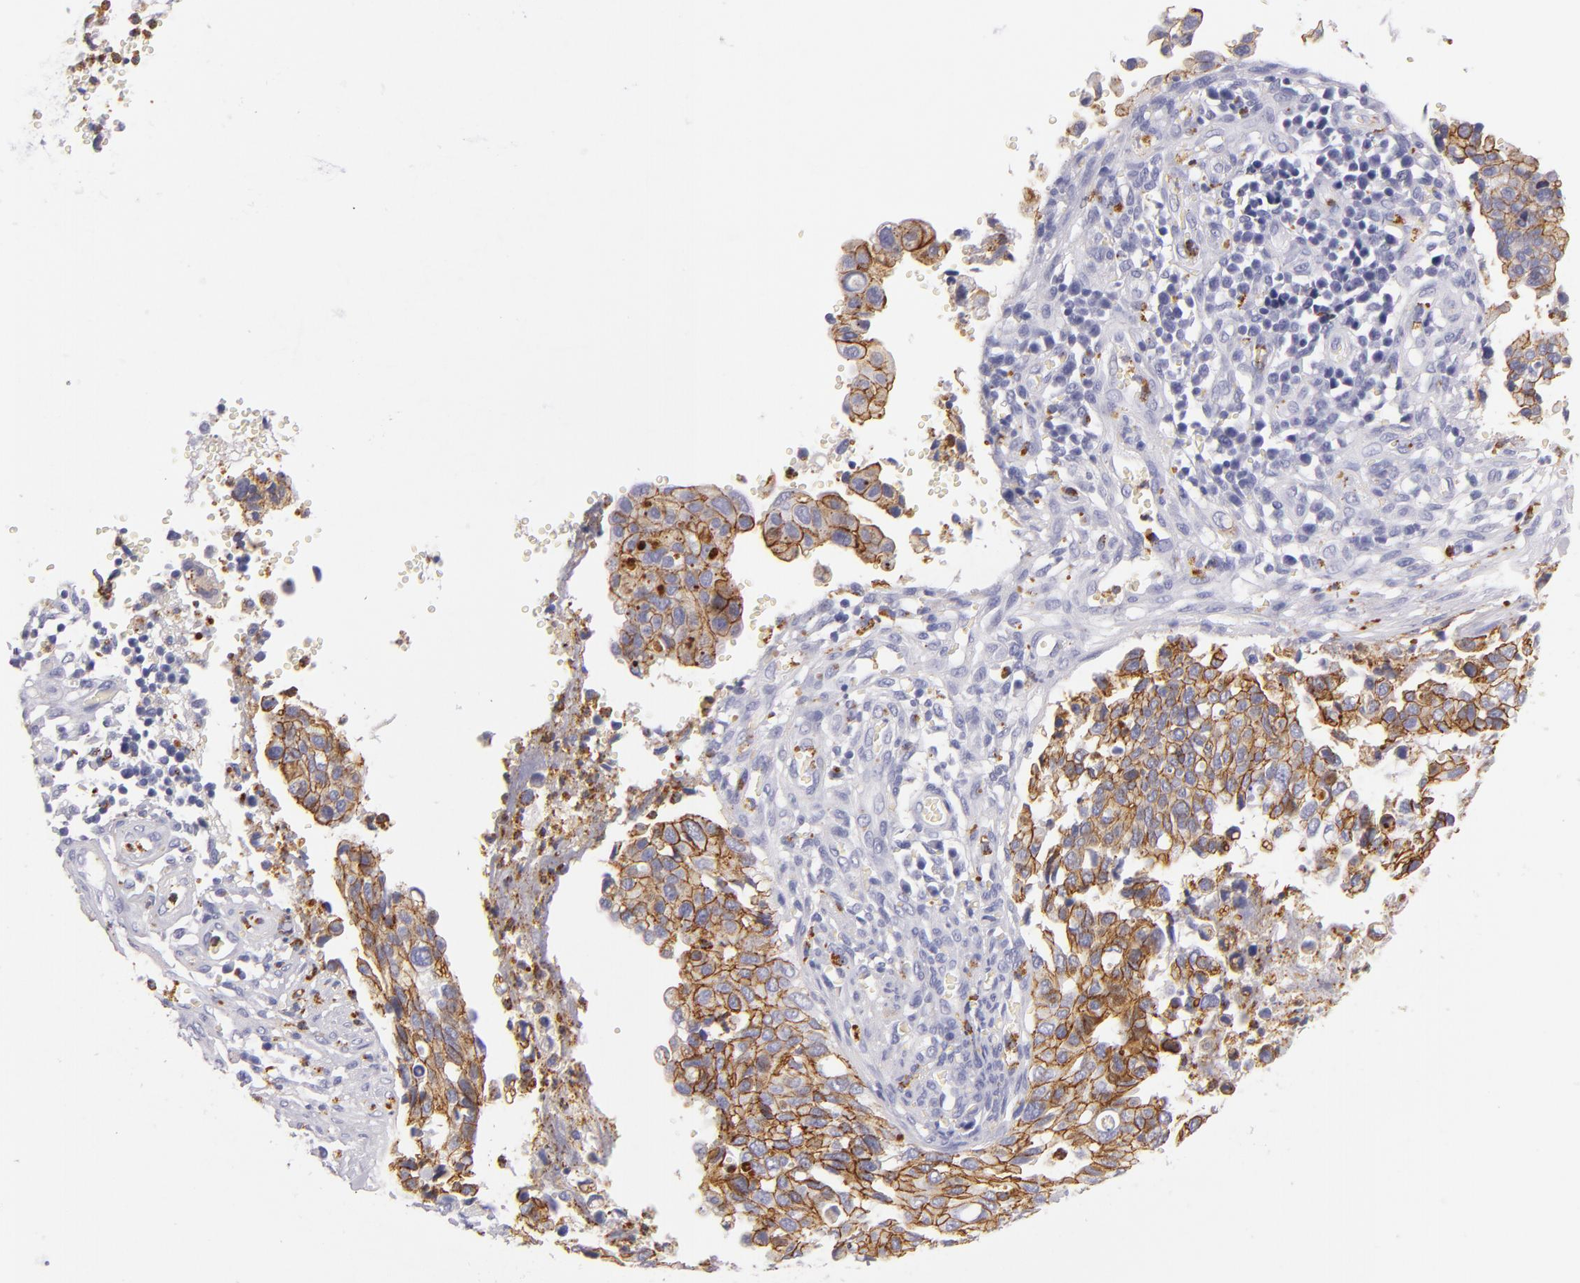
{"staining": {"intensity": "moderate", "quantity": ">75%", "location": "cytoplasmic/membranous"}, "tissue": "cervical cancer", "cell_type": "Tumor cells", "image_type": "cancer", "snomed": [{"axis": "morphology", "description": "Normal tissue, NOS"}, {"axis": "morphology", "description": "Squamous cell carcinoma, NOS"}, {"axis": "topography", "description": "Cervix"}], "caption": "Protein expression analysis of human cervical squamous cell carcinoma reveals moderate cytoplasmic/membranous staining in approximately >75% of tumor cells.", "gene": "CDH3", "patient": {"sex": "female", "age": 45}}